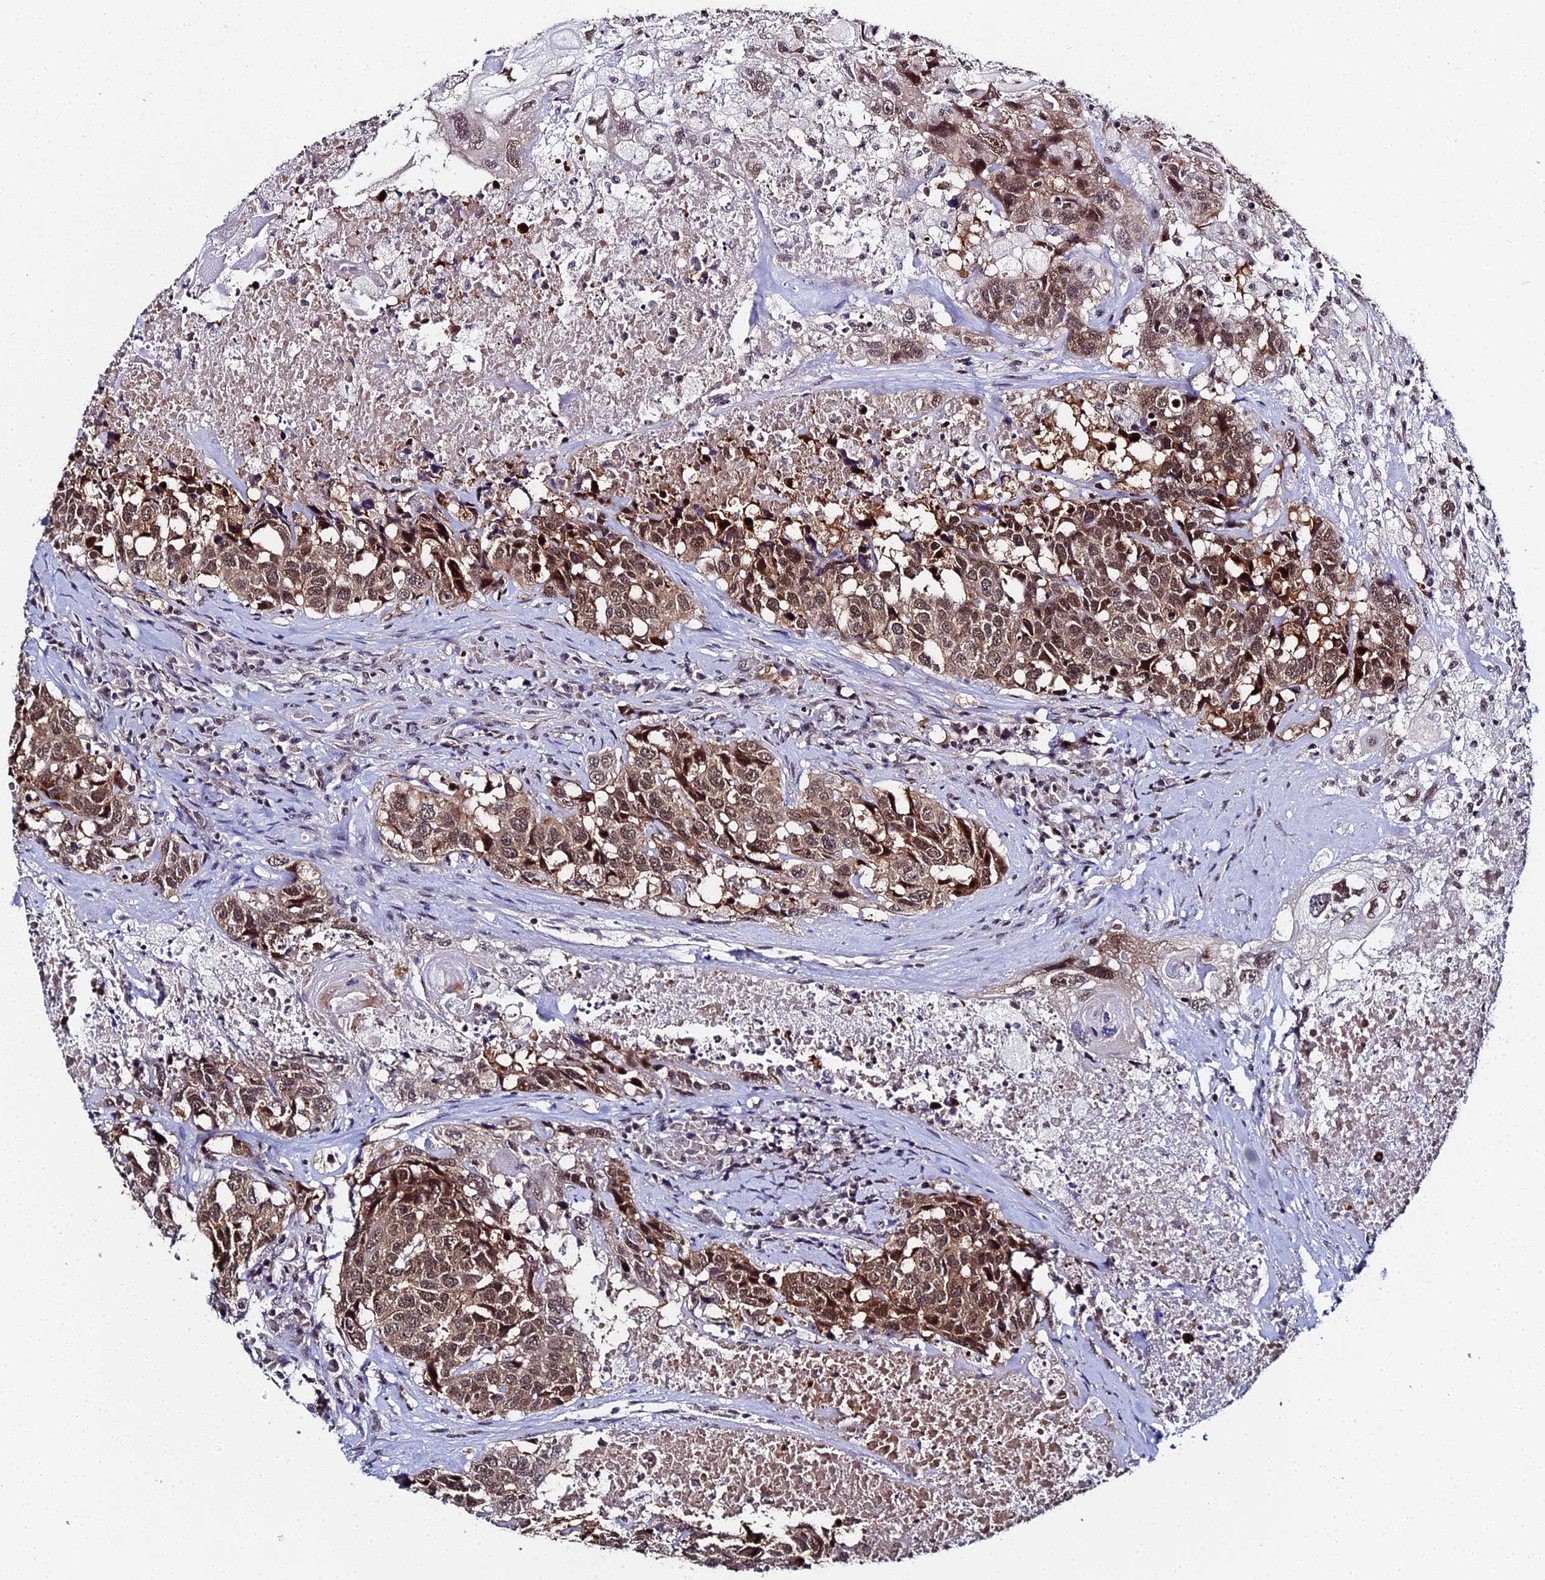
{"staining": {"intensity": "moderate", "quantity": ">75%", "location": "cytoplasmic/membranous,nuclear"}, "tissue": "head and neck cancer", "cell_type": "Tumor cells", "image_type": "cancer", "snomed": [{"axis": "morphology", "description": "Squamous cell carcinoma, NOS"}, {"axis": "topography", "description": "Head-Neck"}], "caption": "About >75% of tumor cells in human squamous cell carcinoma (head and neck) demonstrate moderate cytoplasmic/membranous and nuclear protein staining as visualized by brown immunohistochemical staining.", "gene": "MAGOHB", "patient": {"sex": "male", "age": 66}}